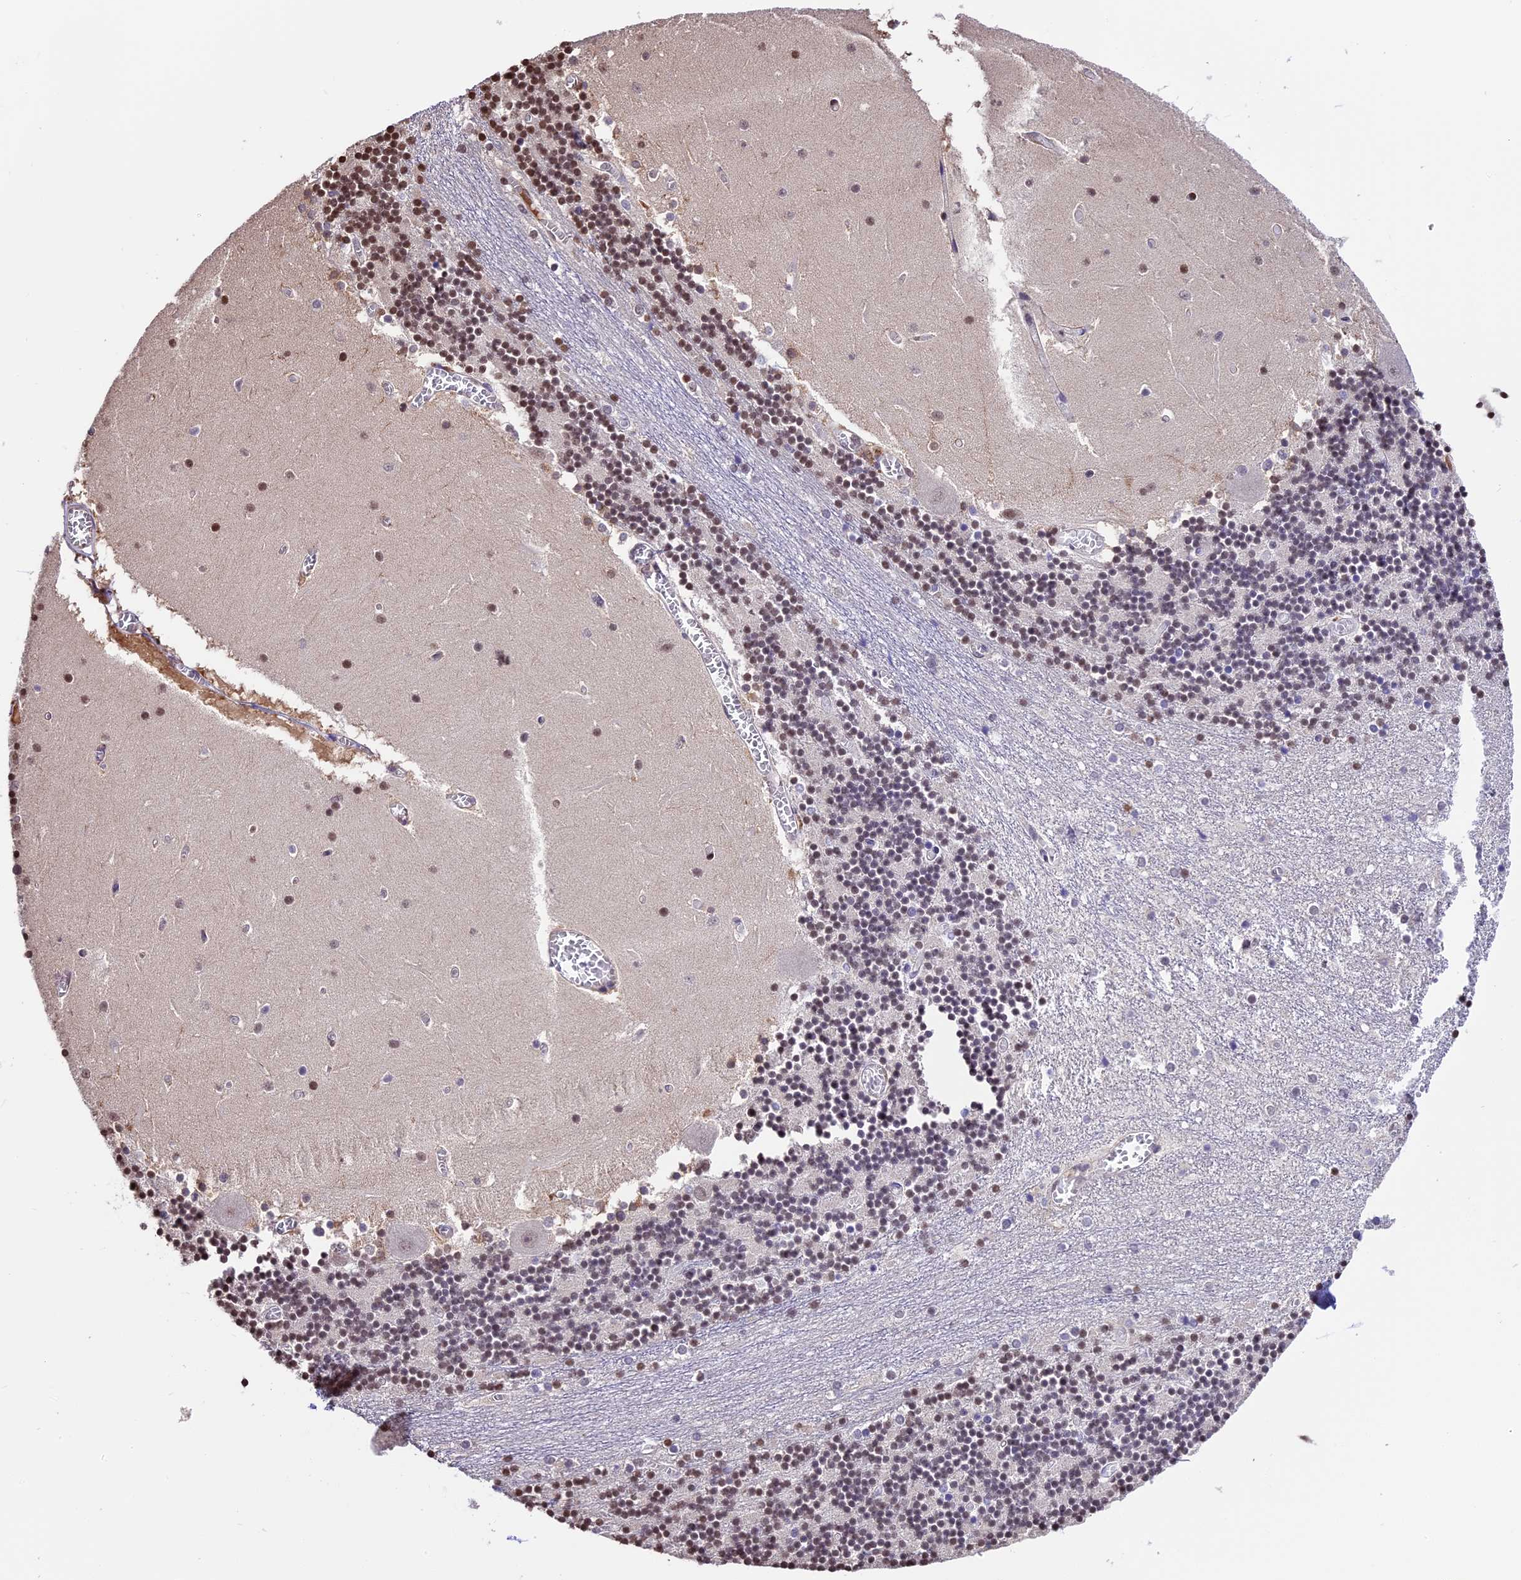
{"staining": {"intensity": "moderate", "quantity": "25%-75%", "location": "nuclear"}, "tissue": "cerebellum", "cell_type": "Cells in granular layer", "image_type": "normal", "snomed": [{"axis": "morphology", "description": "Normal tissue, NOS"}, {"axis": "topography", "description": "Cerebellum"}], "caption": "Immunohistochemical staining of unremarkable cerebellum displays 25%-75% levels of moderate nuclear protein expression in approximately 25%-75% of cells in granular layer. The staining was performed using DAB (3,3'-diaminobenzidine), with brown indicating positive protein expression. Nuclei are stained blue with hematoxylin.", "gene": "POLR3E", "patient": {"sex": "female", "age": 28}}